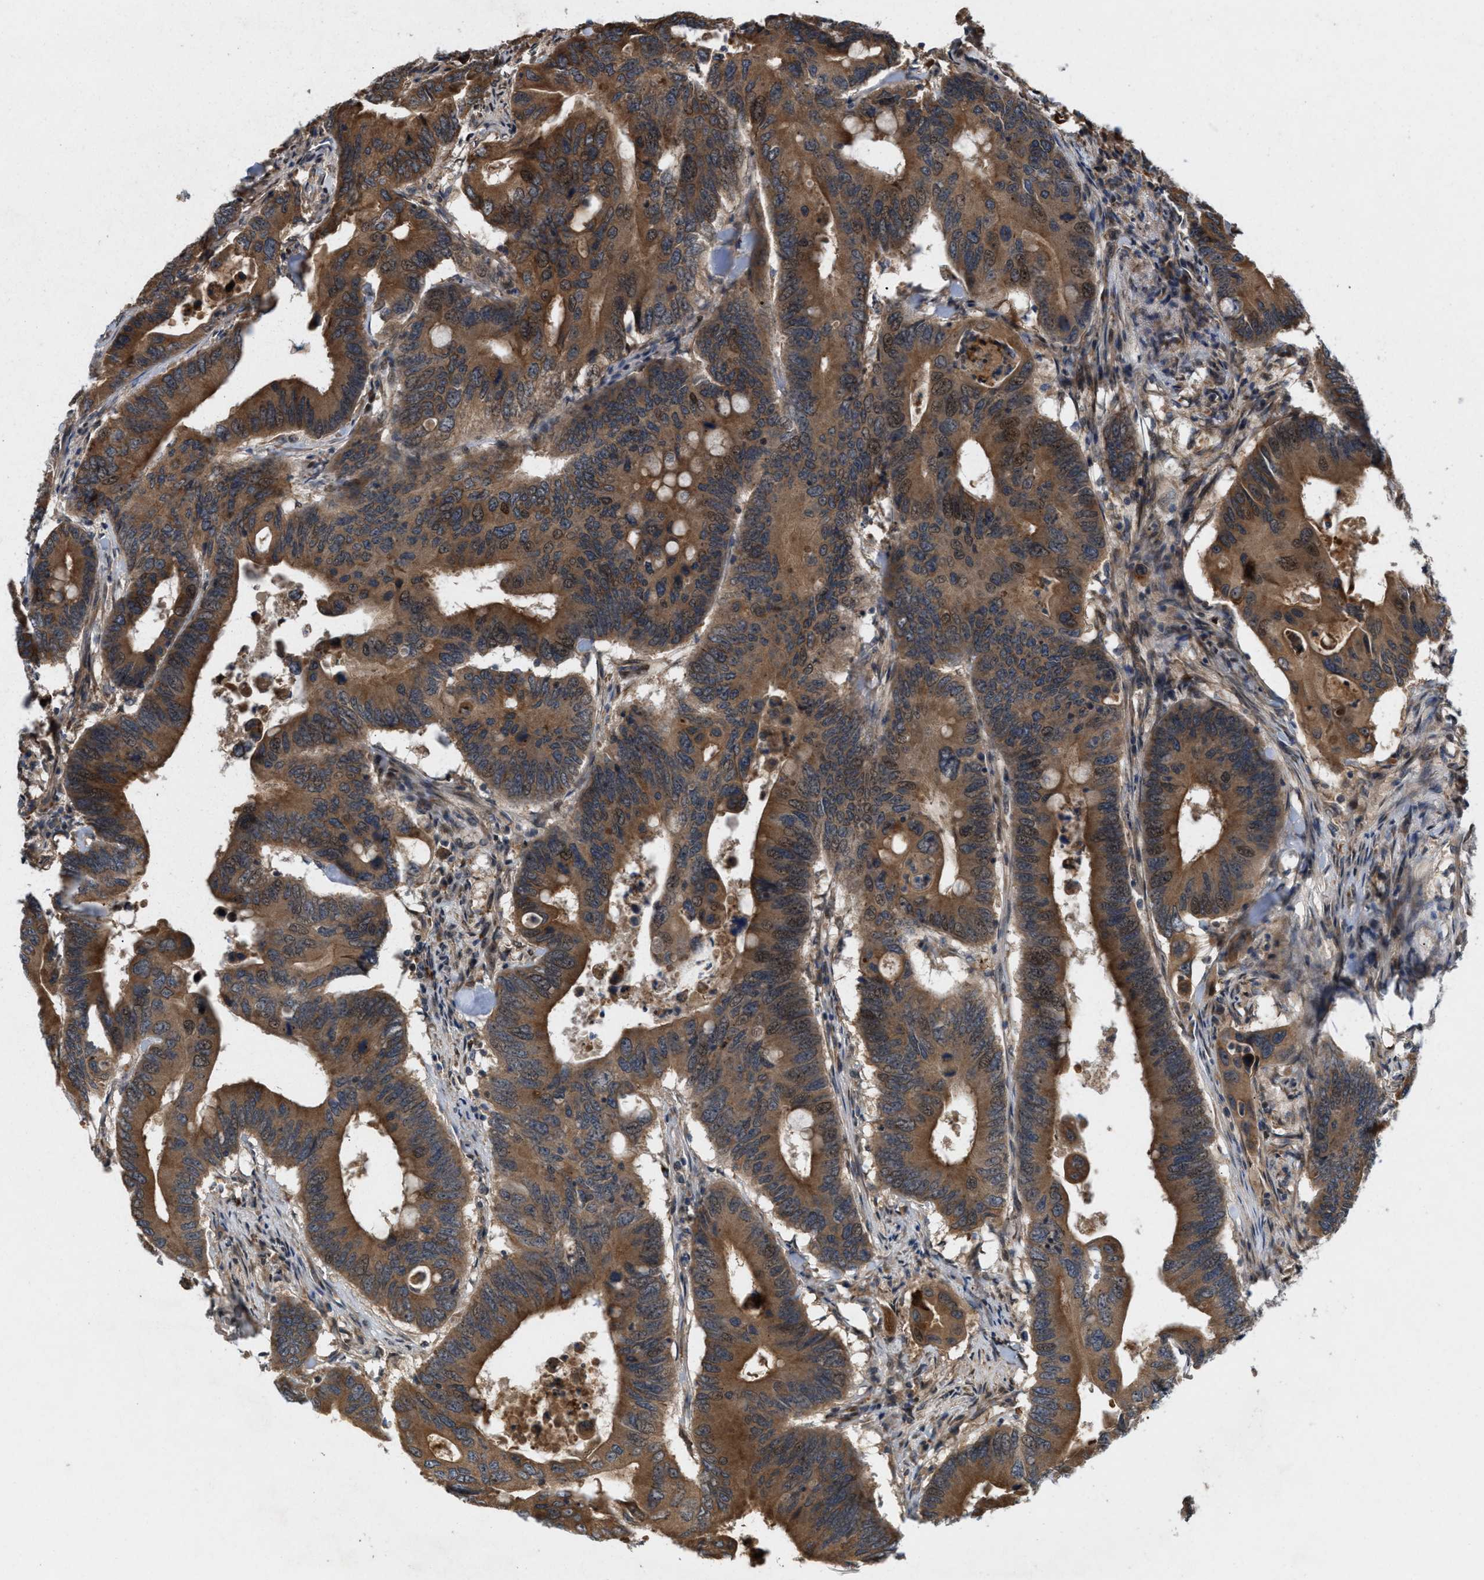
{"staining": {"intensity": "strong", "quantity": ">75%", "location": "cytoplasmic/membranous"}, "tissue": "colorectal cancer", "cell_type": "Tumor cells", "image_type": "cancer", "snomed": [{"axis": "morphology", "description": "Adenocarcinoma, NOS"}, {"axis": "topography", "description": "Colon"}], "caption": "The photomicrograph reveals staining of colorectal cancer, revealing strong cytoplasmic/membranous protein expression (brown color) within tumor cells.", "gene": "MFSD6", "patient": {"sex": "male", "age": 71}}